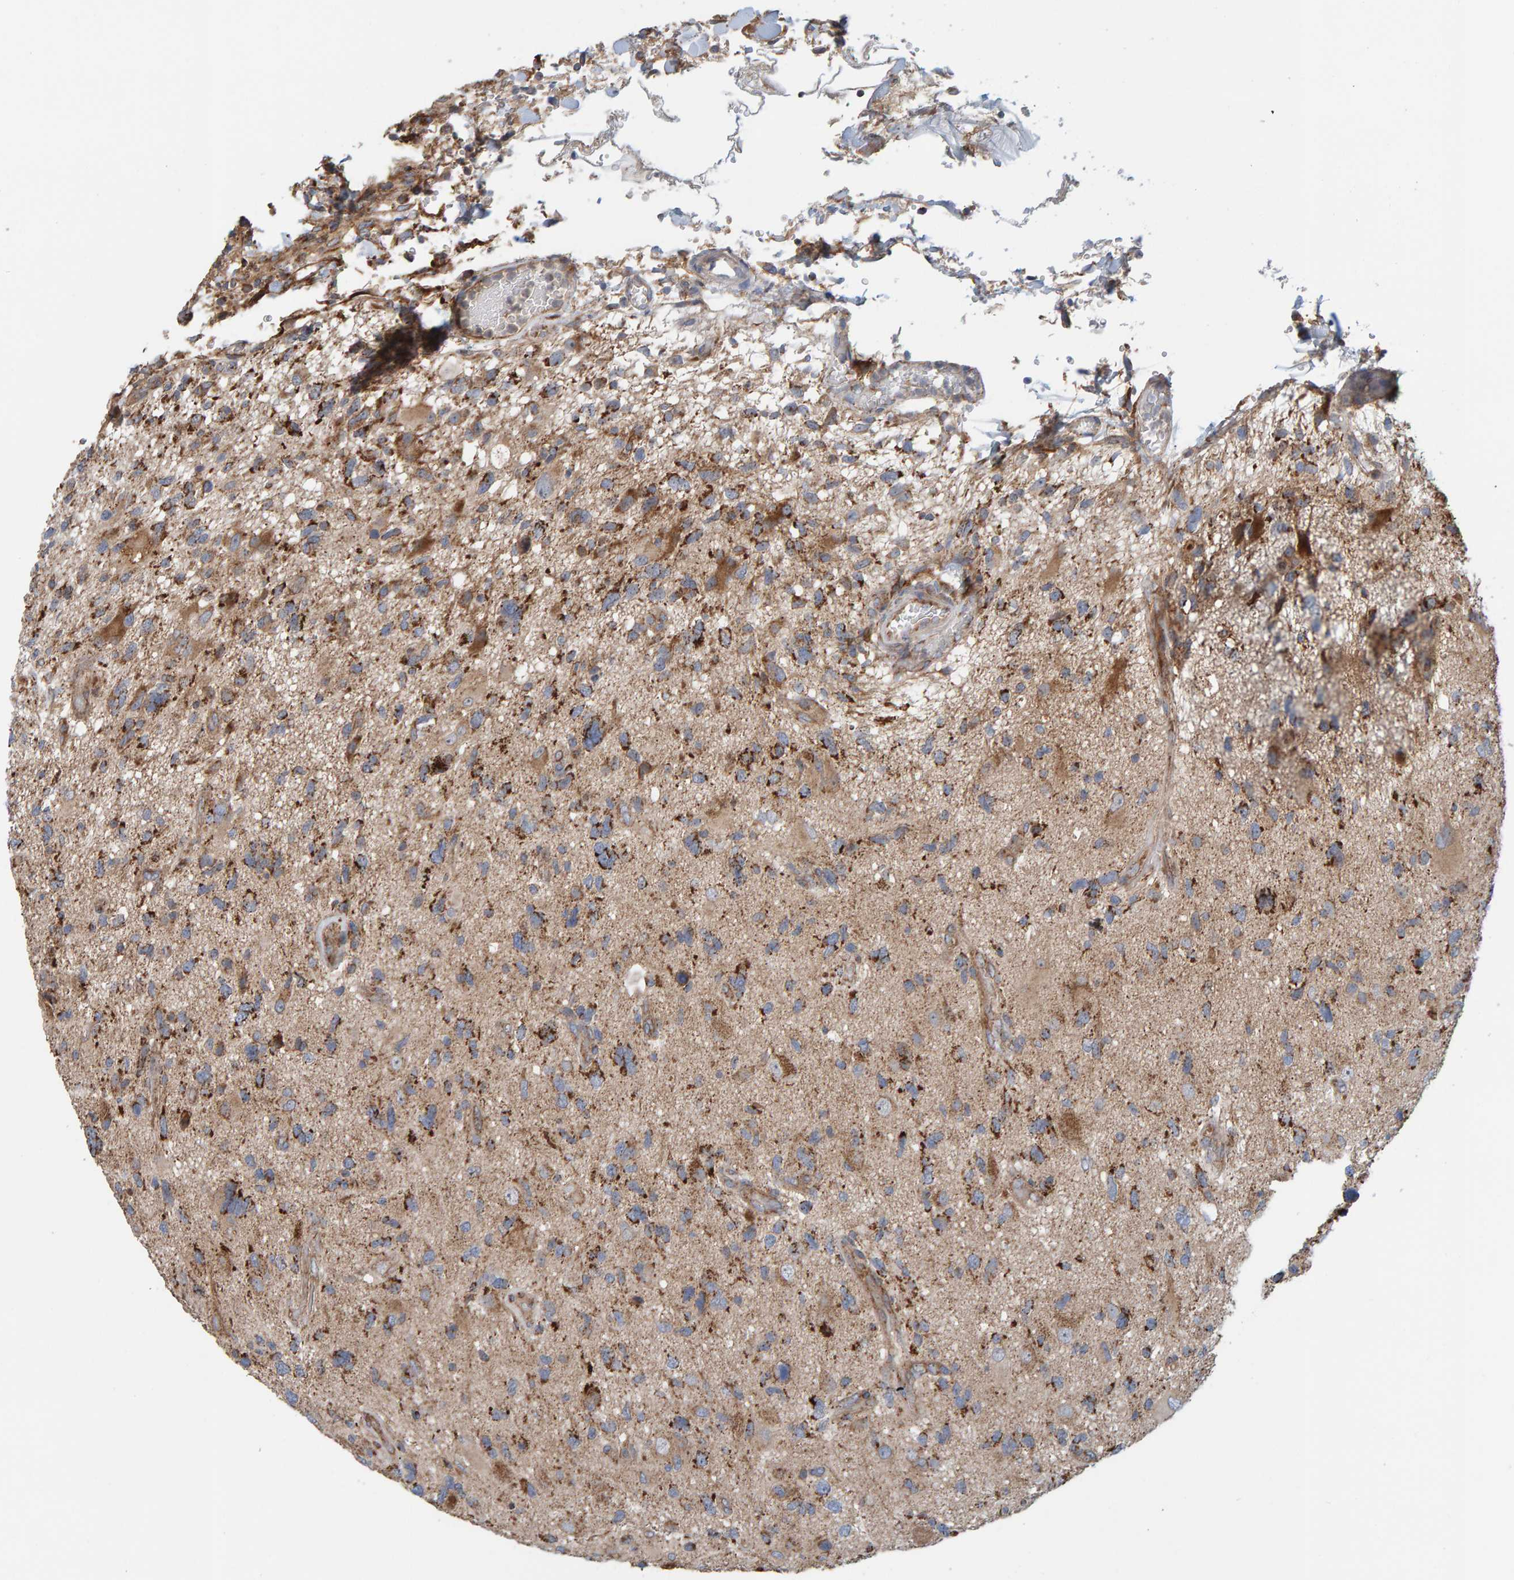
{"staining": {"intensity": "strong", "quantity": ">75%", "location": "cytoplasmic/membranous"}, "tissue": "glioma", "cell_type": "Tumor cells", "image_type": "cancer", "snomed": [{"axis": "morphology", "description": "Glioma, malignant, High grade"}, {"axis": "topography", "description": "Brain"}], "caption": "Tumor cells show strong cytoplasmic/membranous positivity in approximately >75% of cells in glioma.", "gene": "MRPL45", "patient": {"sex": "male", "age": 33}}